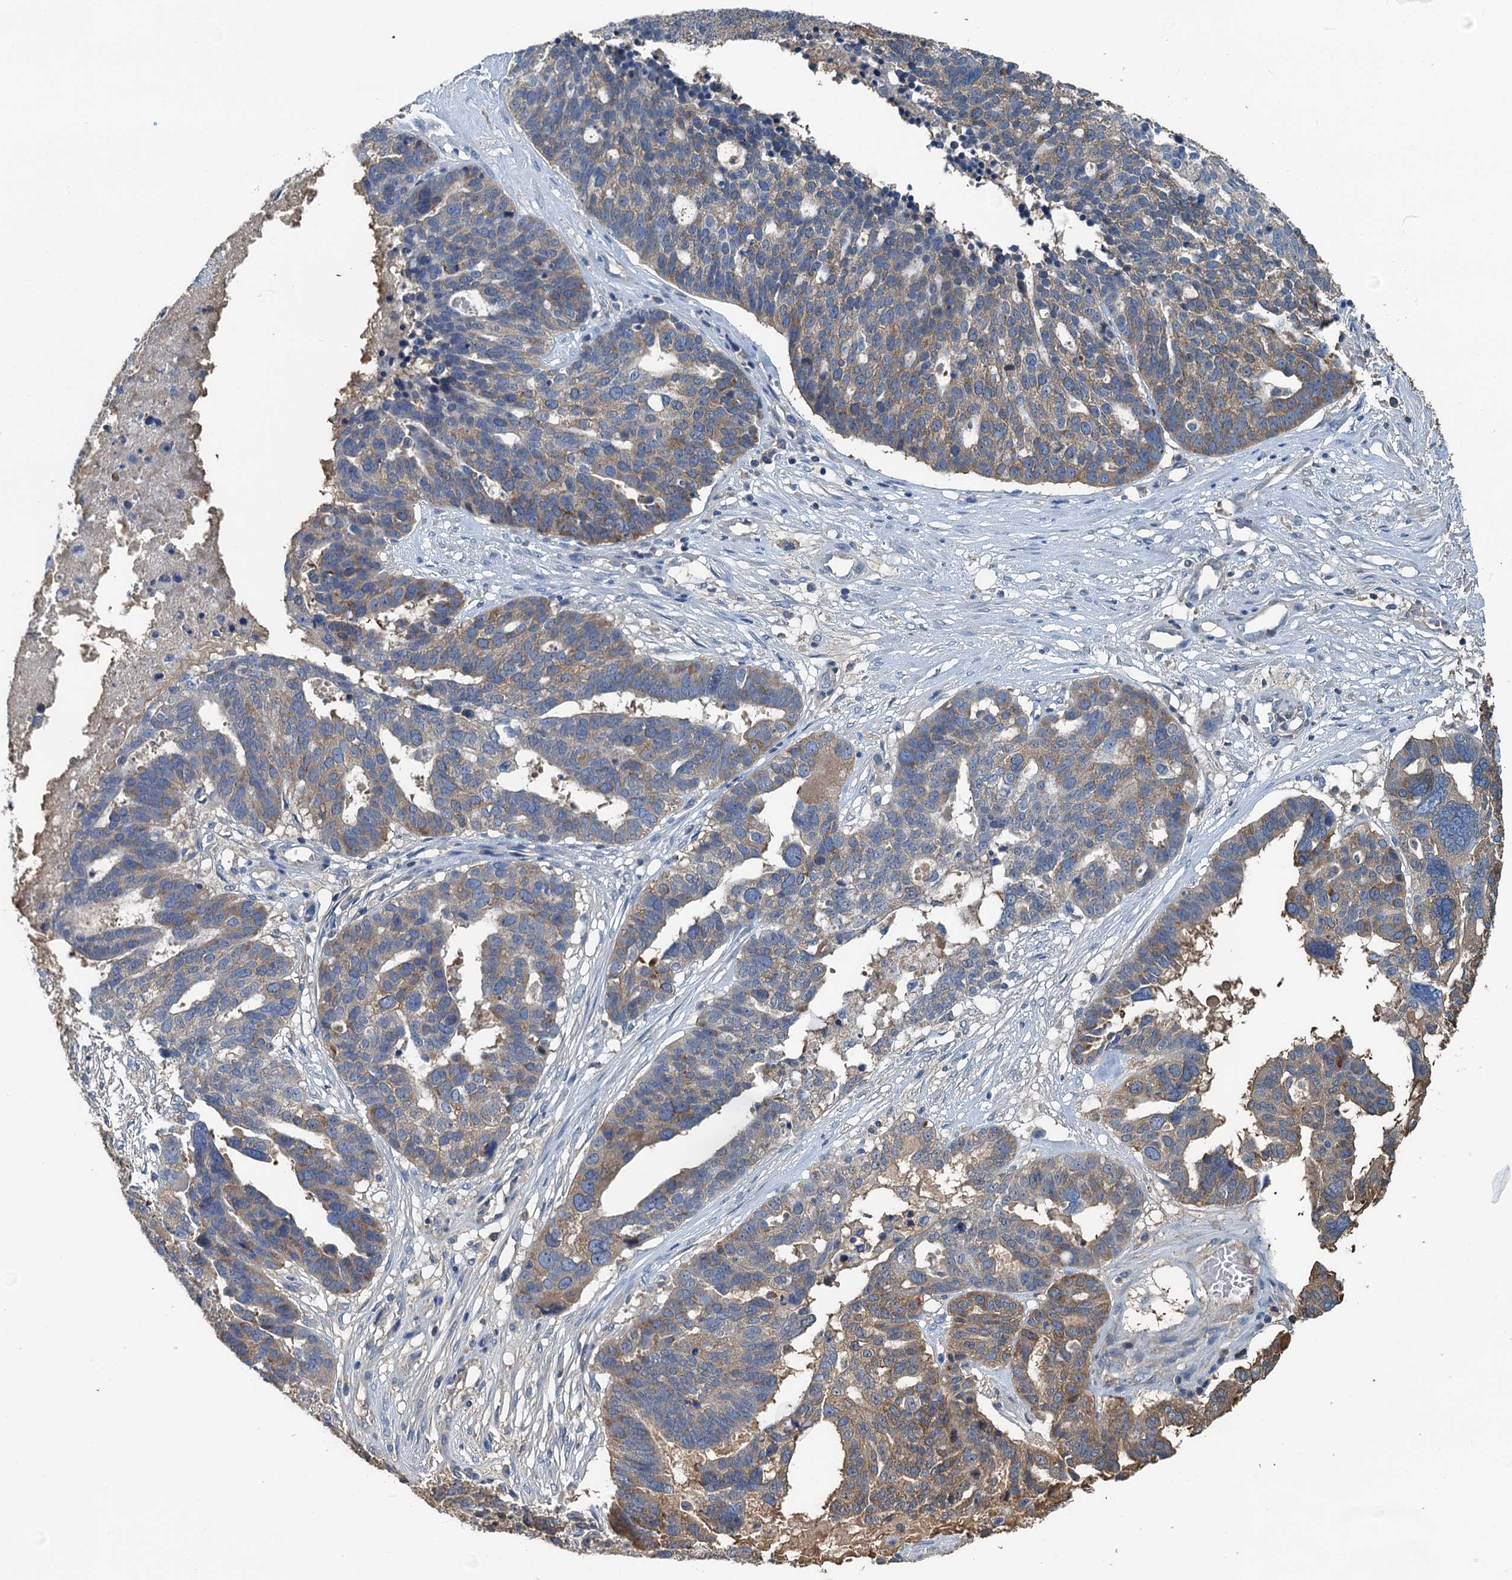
{"staining": {"intensity": "moderate", "quantity": "25%-75%", "location": "cytoplasmic/membranous"}, "tissue": "ovarian cancer", "cell_type": "Tumor cells", "image_type": "cancer", "snomed": [{"axis": "morphology", "description": "Cystadenocarcinoma, serous, NOS"}, {"axis": "topography", "description": "Ovary"}], "caption": "Immunohistochemical staining of ovarian cancer (serous cystadenocarcinoma) displays moderate cytoplasmic/membranous protein expression in approximately 25%-75% of tumor cells.", "gene": "LSM14B", "patient": {"sex": "female", "age": 59}}